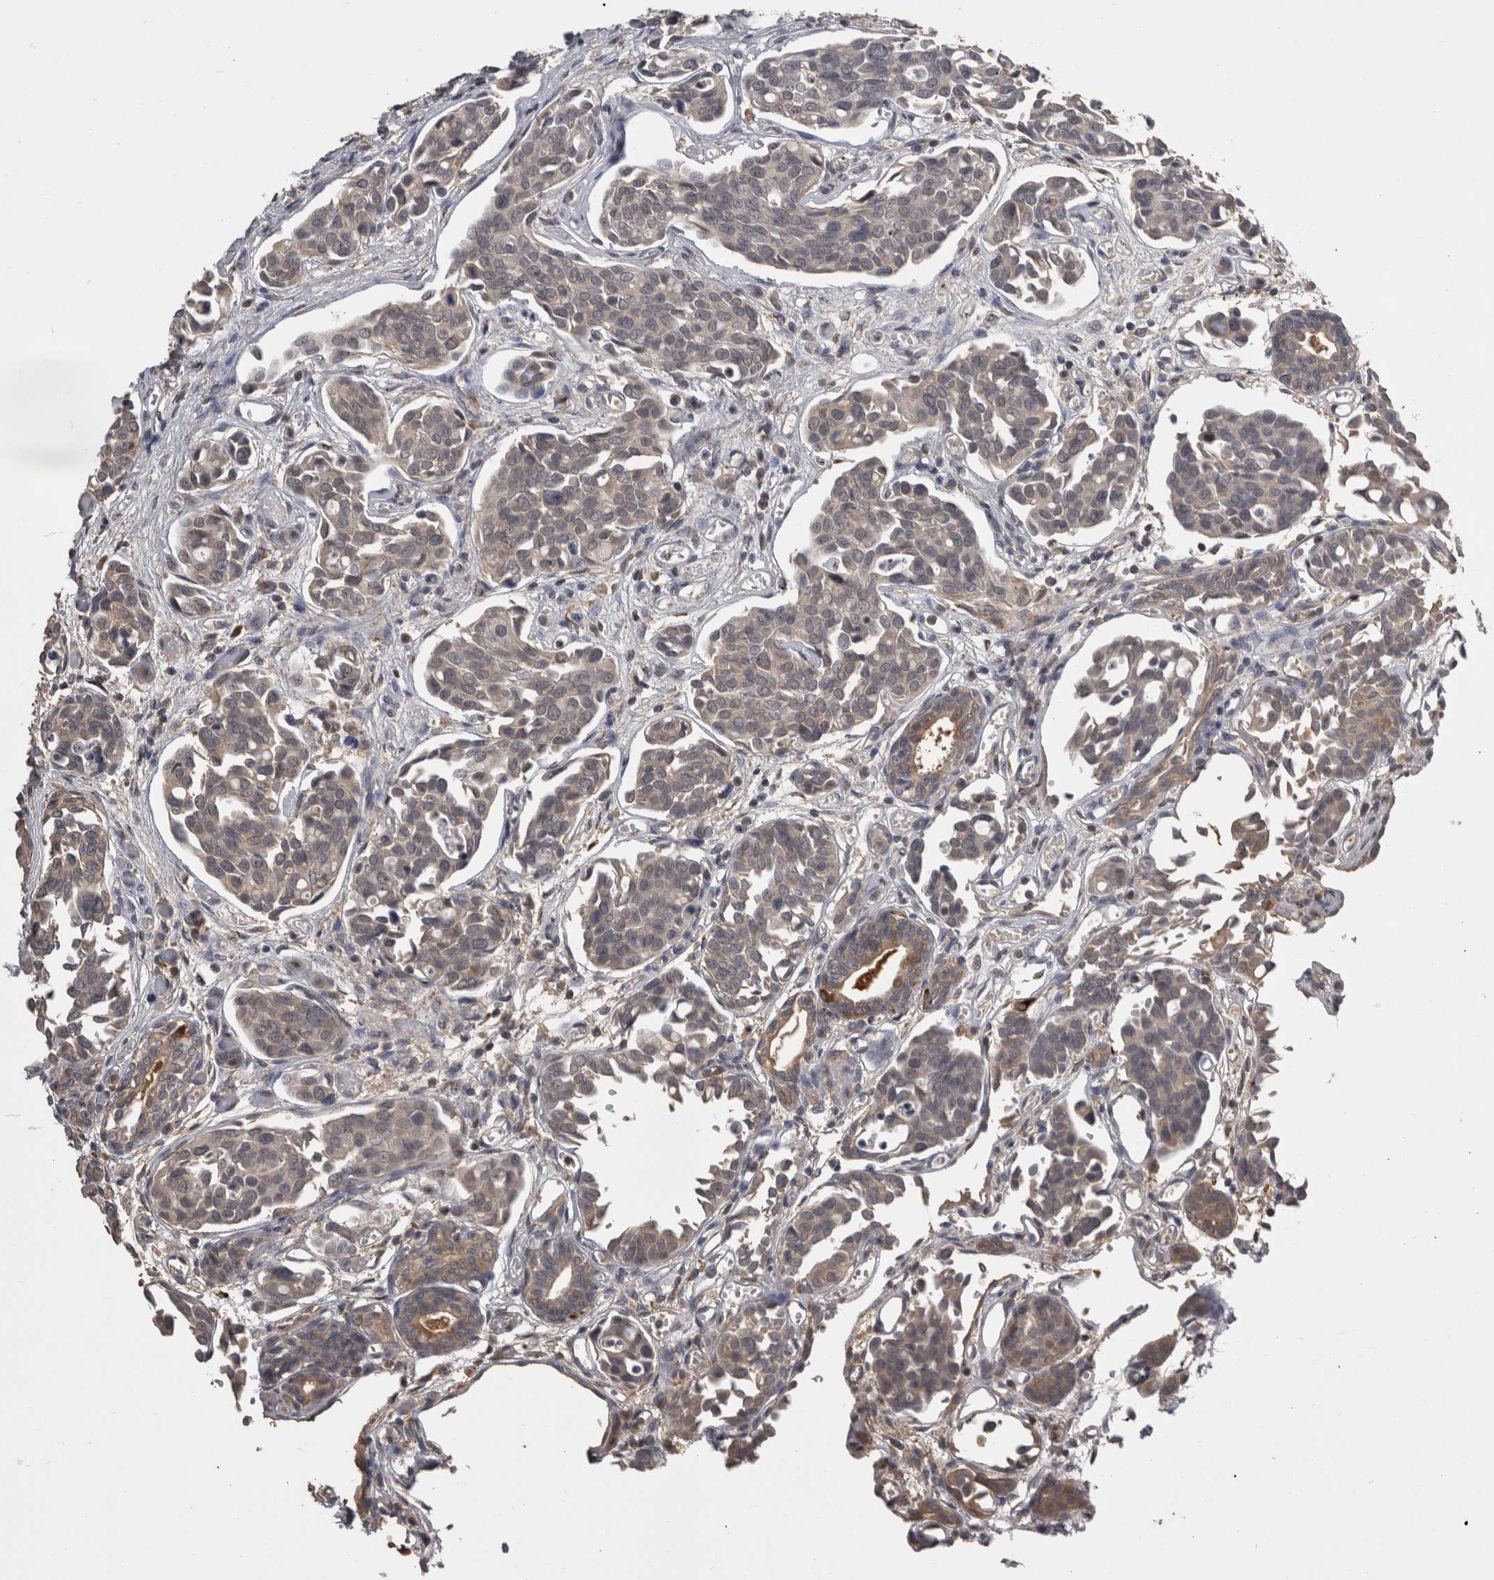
{"staining": {"intensity": "weak", "quantity": "25%-75%", "location": "cytoplasmic/membranous"}, "tissue": "urothelial cancer", "cell_type": "Tumor cells", "image_type": "cancer", "snomed": [{"axis": "morphology", "description": "Urothelial carcinoma, High grade"}, {"axis": "topography", "description": "Urinary bladder"}], "caption": "Tumor cells reveal low levels of weak cytoplasmic/membranous staining in about 25%-75% of cells in urothelial cancer.", "gene": "ANXA13", "patient": {"sex": "male", "age": 78}}